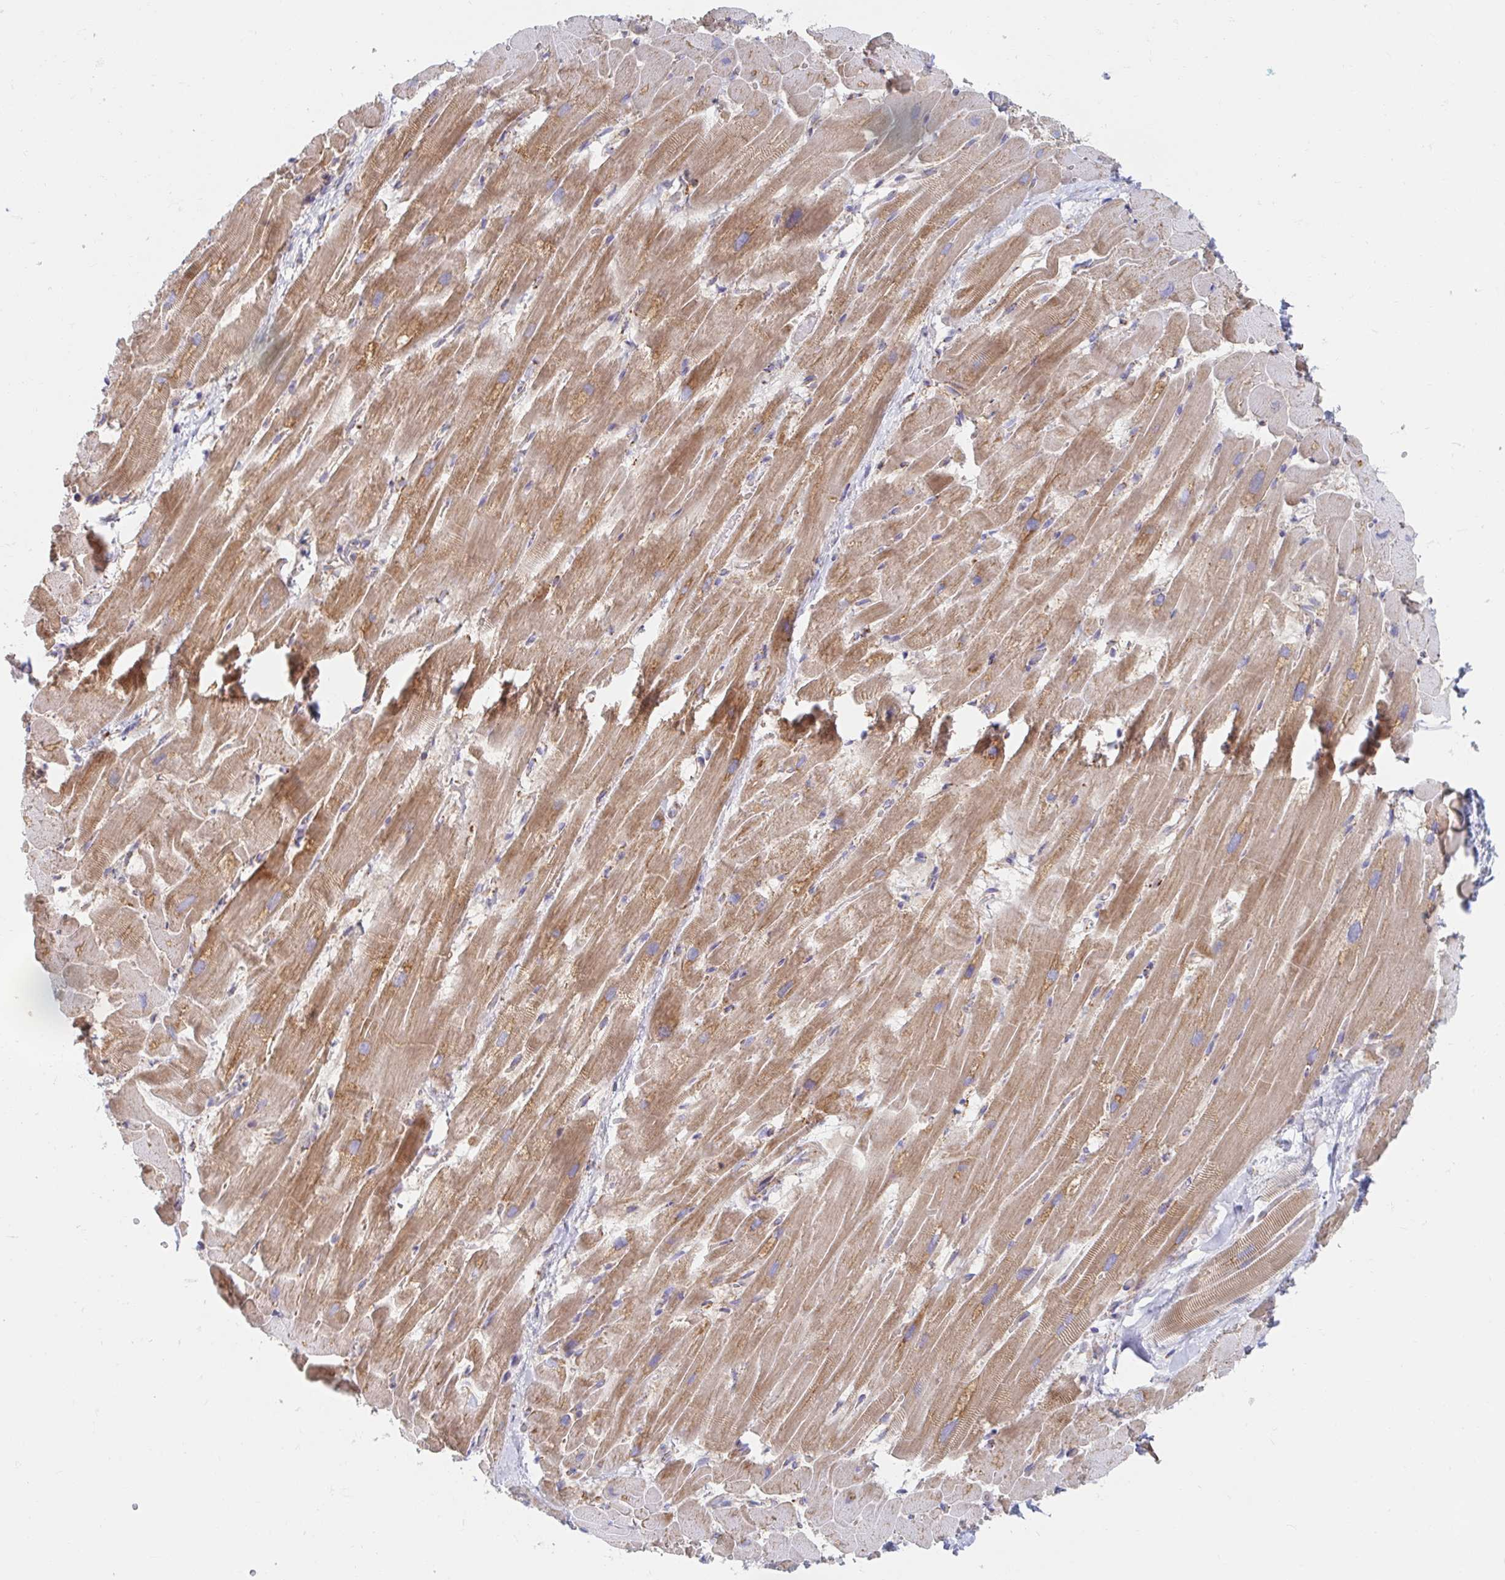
{"staining": {"intensity": "moderate", "quantity": "25%-75%", "location": "cytoplasmic/membranous"}, "tissue": "heart muscle", "cell_type": "Cardiomyocytes", "image_type": "normal", "snomed": [{"axis": "morphology", "description": "Normal tissue, NOS"}, {"axis": "topography", "description": "Heart"}], "caption": "An immunohistochemistry (IHC) histopathology image of unremarkable tissue is shown. Protein staining in brown labels moderate cytoplasmic/membranous positivity in heart muscle within cardiomyocytes.", "gene": "MAVS", "patient": {"sex": "male", "age": 37}}